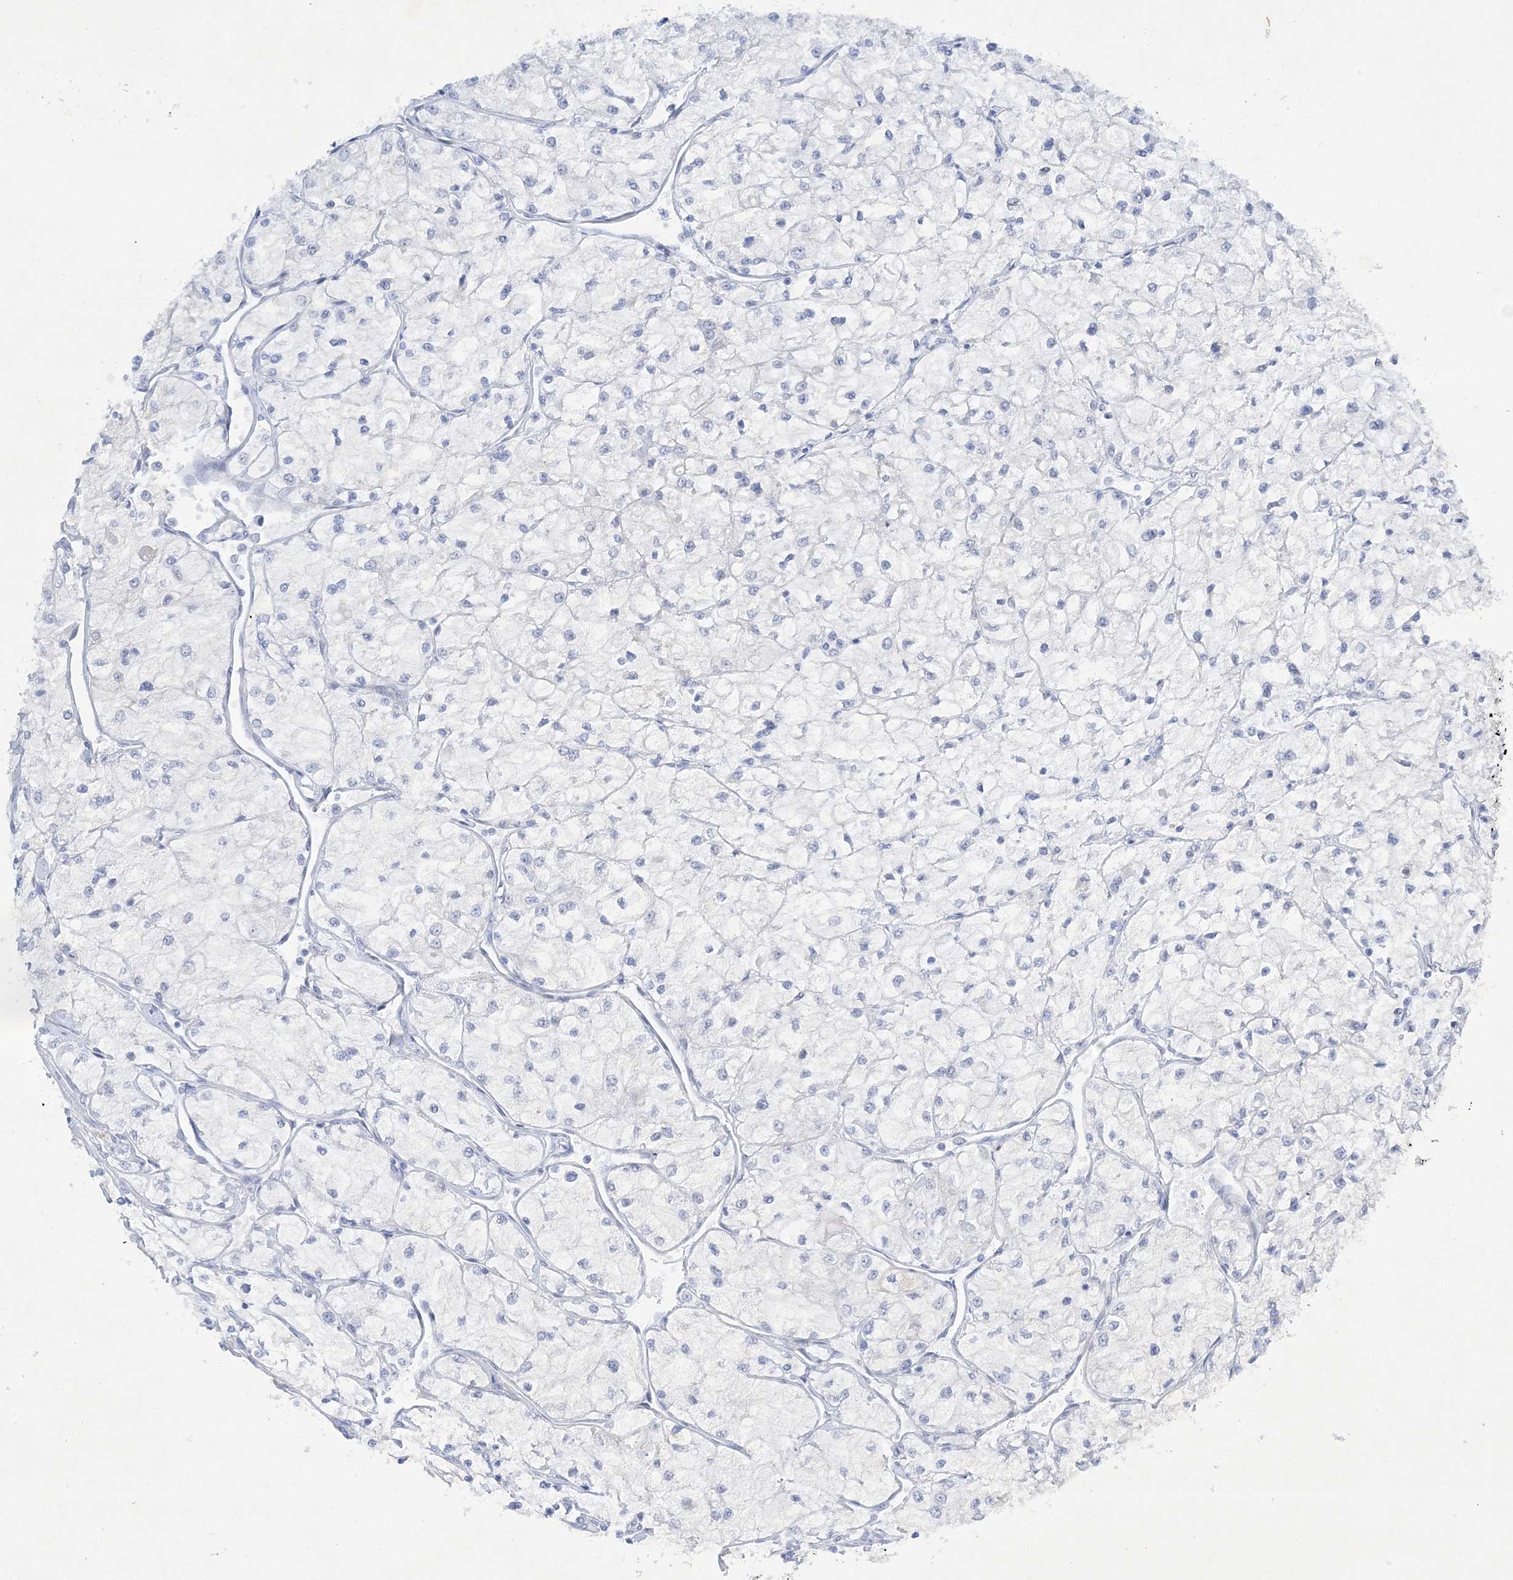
{"staining": {"intensity": "negative", "quantity": "none", "location": "none"}, "tissue": "renal cancer", "cell_type": "Tumor cells", "image_type": "cancer", "snomed": [{"axis": "morphology", "description": "Adenocarcinoma, NOS"}, {"axis": "topography", "description": "Kidney"}], "caption": "The photomicrograph demonstrates no staining of tumor cells in renal cancer (adenocarcinoma).", "gene": "FARSB", "patient": {"sex": "male", "age": 80}}